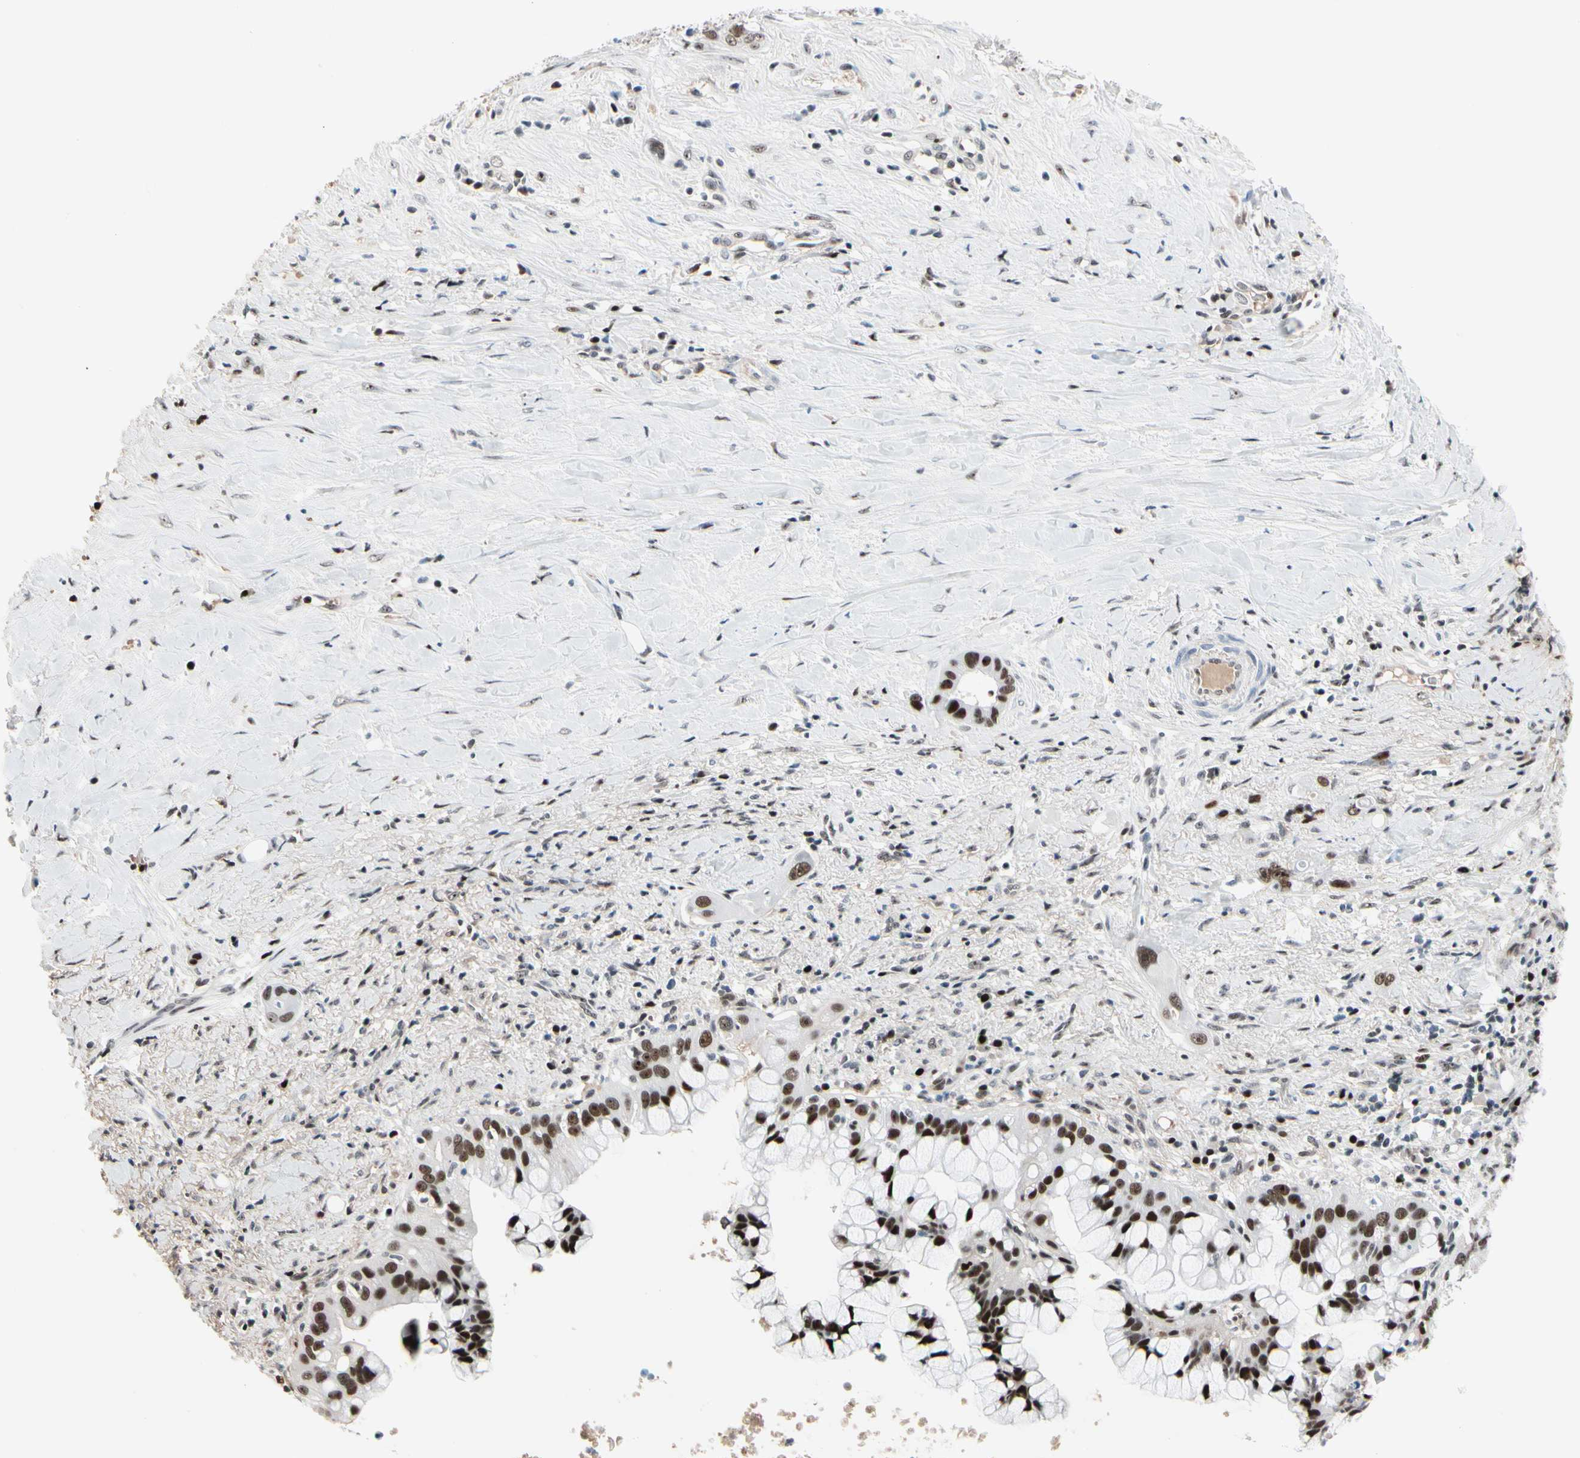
{"staining": {"intensity": "strong", "quantity": ">75%", "location": "nuclear"}, "tissue": "liver cancer", "cell_type": "Tumor cells", "image_type": "cancer", "snomed": [{"axis": "morphology", "description": "Cholangiocarcinoma"}, {"axis": "topography", "description": "Liver"}], "caption": "Immunohistochemical staining of liver cancer shows strong nuclear protein expression in about >75% of tumor cells. (Stains: DAB in brown, nuclei in blue, Microscopy: brightfield microscopy at high magnification).", "gene": "FOXO3", "patient": {"sex": "female", "age": 65}}